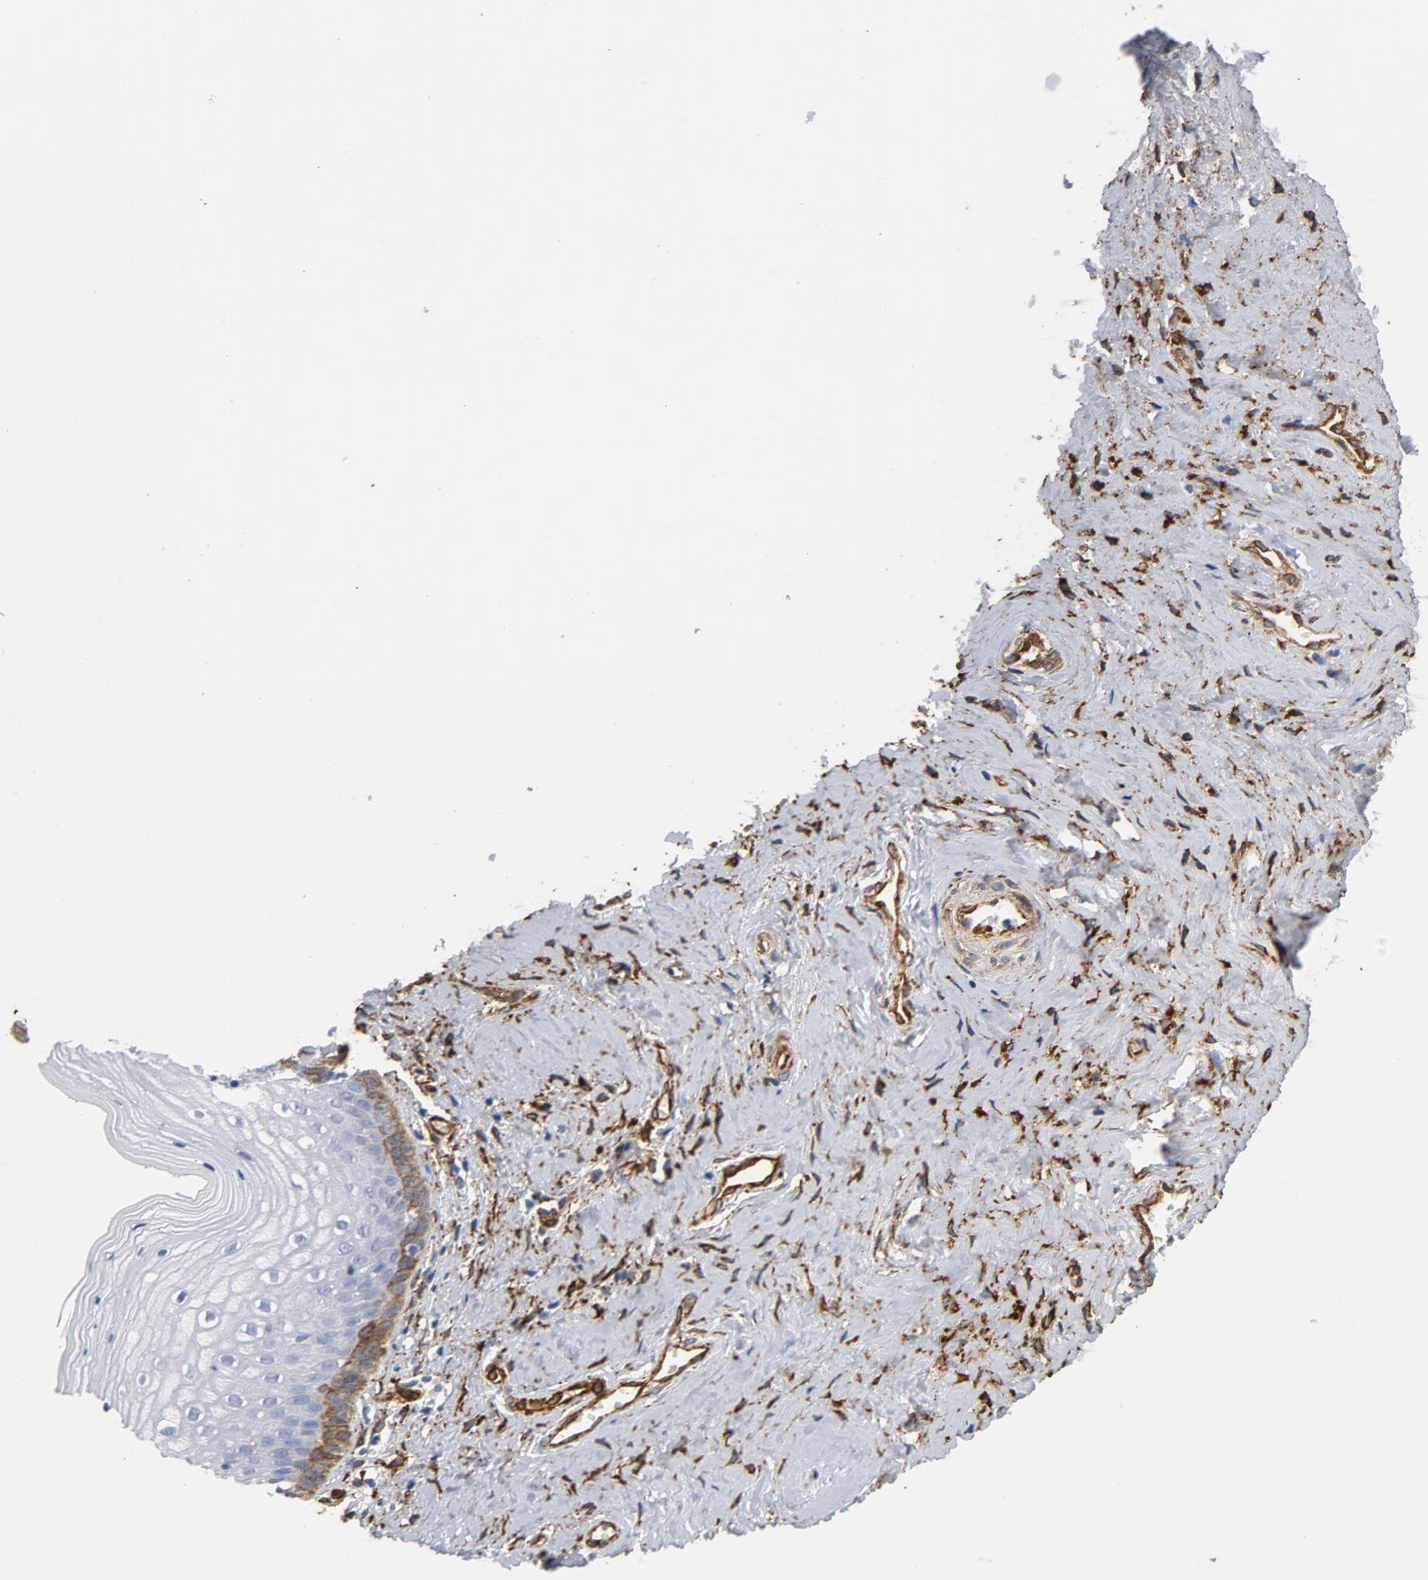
{"staining": {"intensity": "strong", "quantity": "<25%", "location": "cytoplasmic/membranous"}, "tissue": "vagina", "cell_type": "Squamous epithelial cells", "image_type": "normal", "snomed": [{"axis": "morphology", "description": "Normal tissue, NOS"}, {"axis": "topography", "description": "Vagina"}], "caption": "IHC of unremarkable human vagina demonstrates medium levels of strong cytoplasmic/membranous staining in about <25% of squamous epithelial cells. (DAB (3,3'-diaminobenzidine) IHC, brown staining for protein, blue staining for nuclei).", "gene": "SERPINH1", "patient": {"sex": "female", "age": 46}}